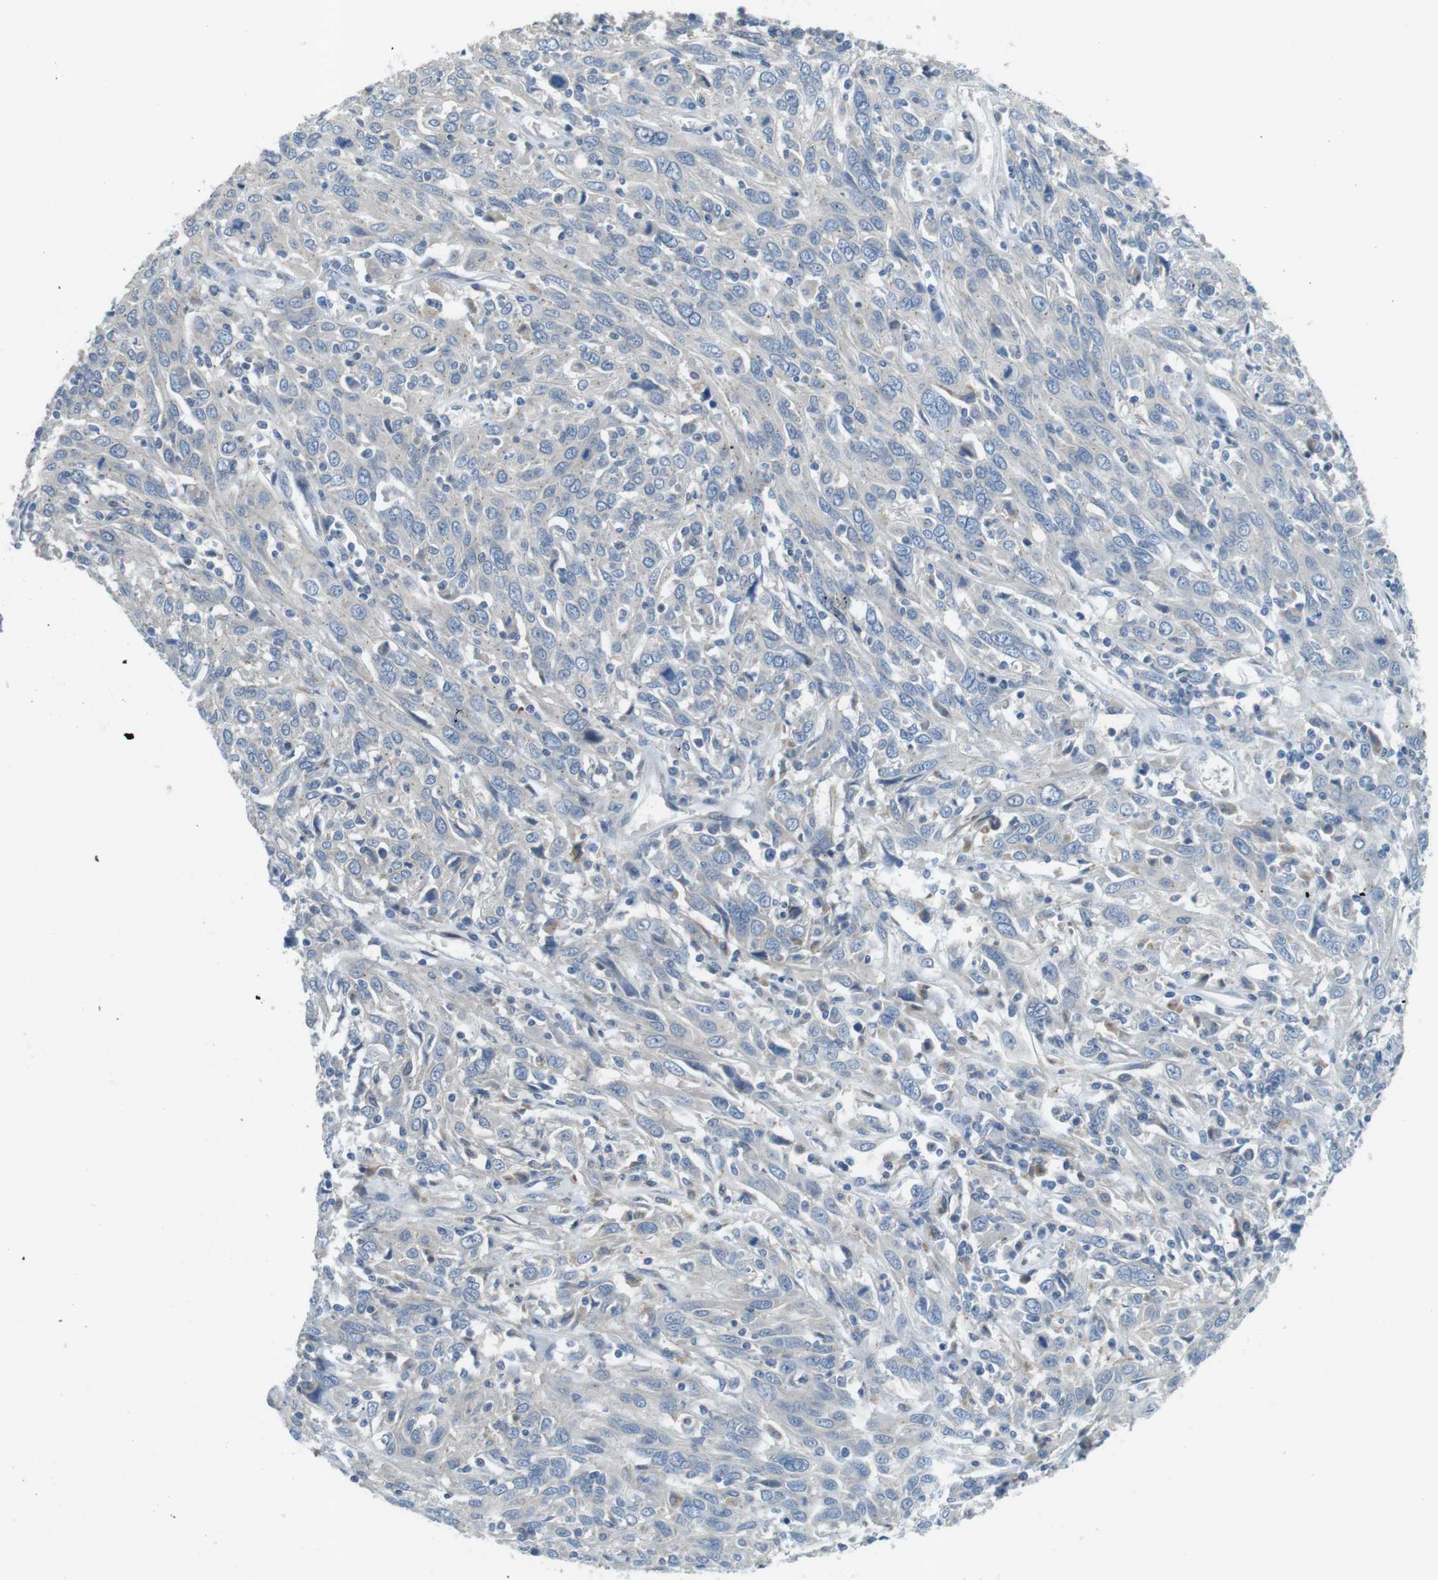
{"staining": {"intensity": "negative", "quantity": "none", "location": "none"}, "tissue": "cervical cancer", "cell_type": "Tumor cells", "image_type": "cancer", "snomed": [{"axis": "morphology", "description": "Squamous cell carcinoma, NOS"}, {"axis": "topography", "description": "Cervix"}], "caption": "Immunohistochemistry of cervical cancer exhibits no staining in tumor cells.", "gene": "TYW1", "patient": {"sex": "female", "age": 46}}